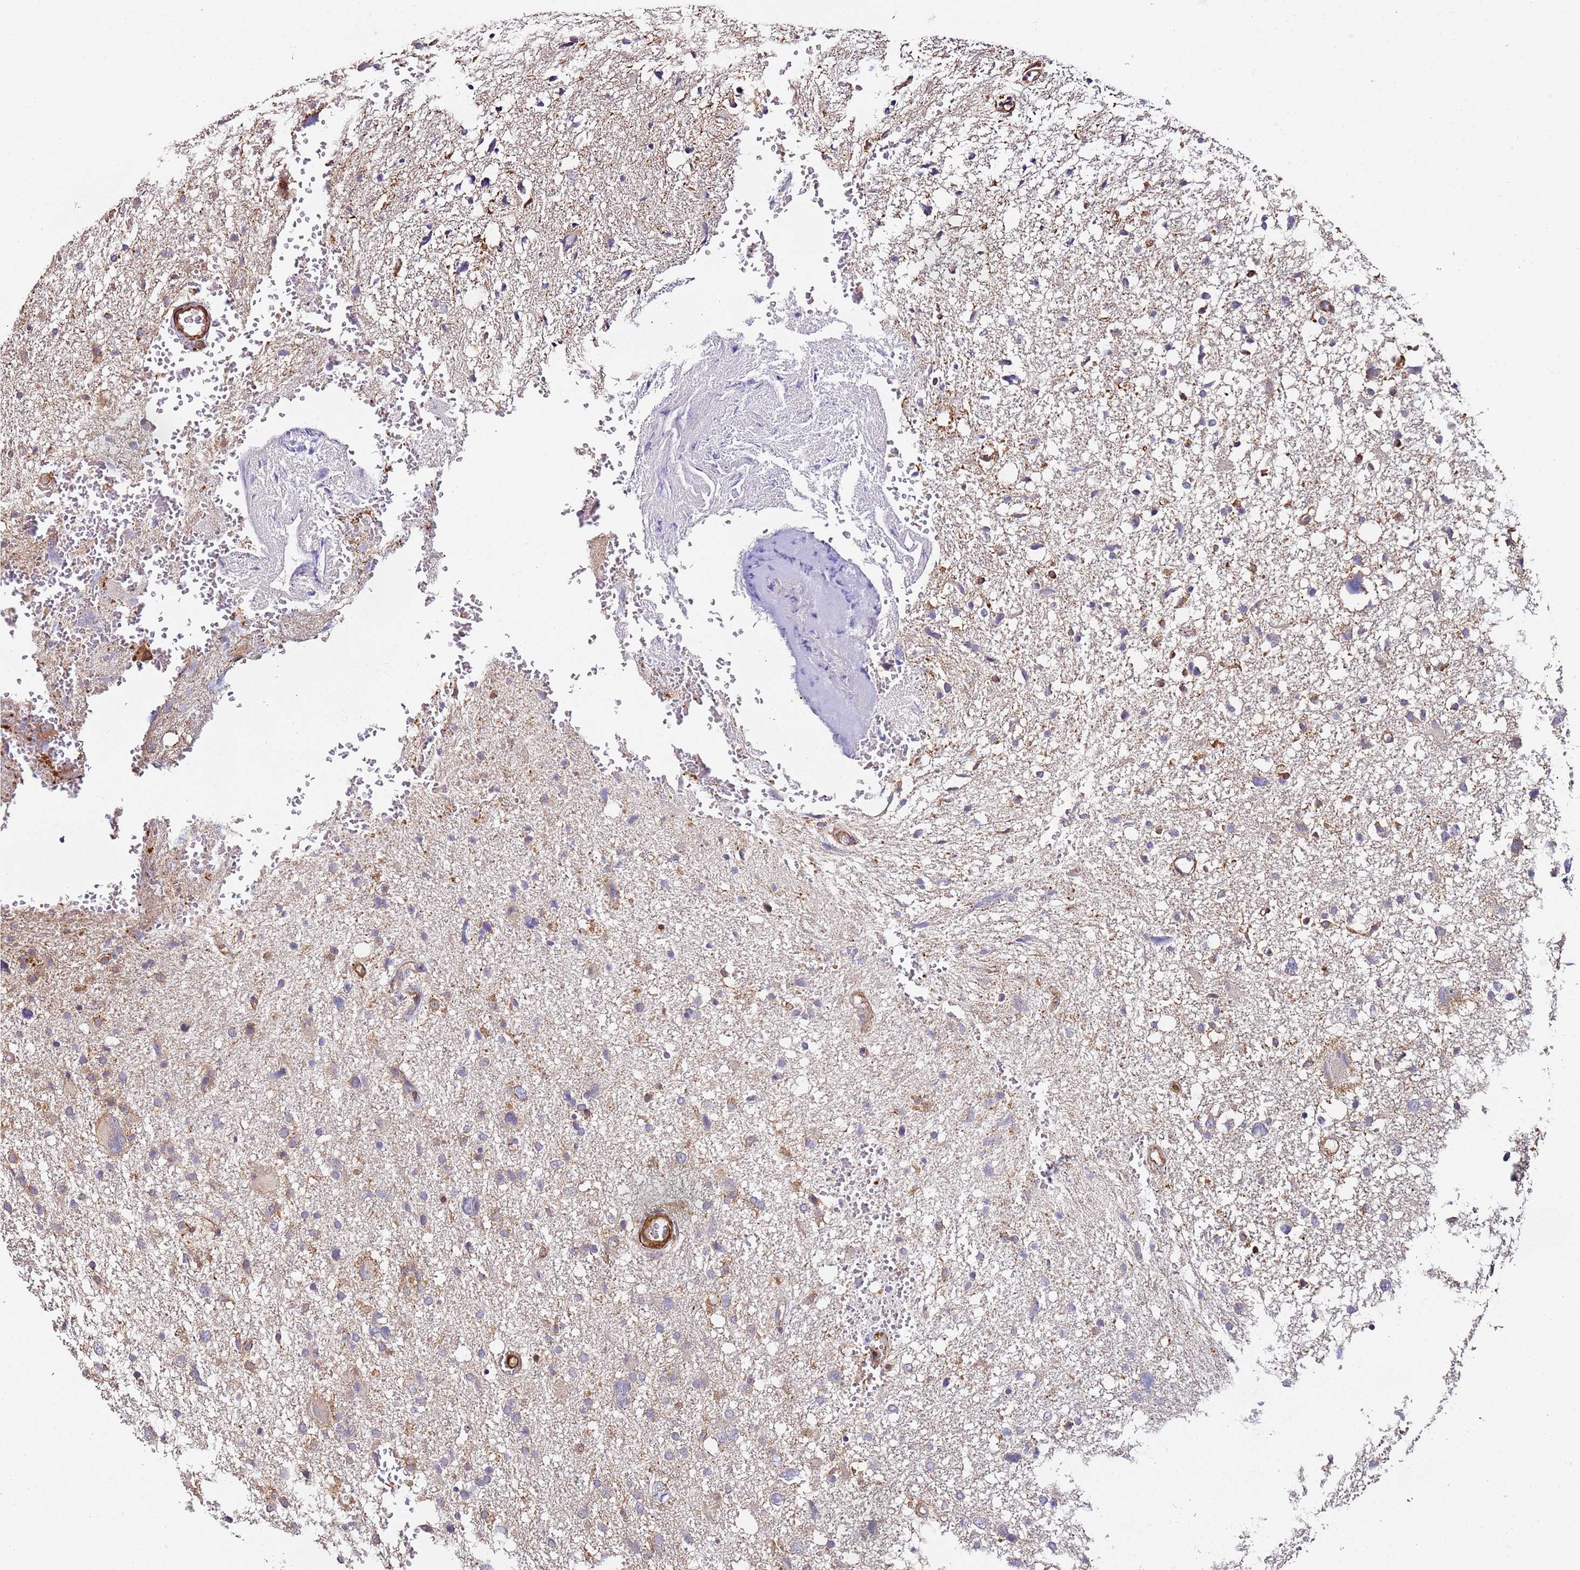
{"staining": {"intensity": "negative", "quantity": "none", "location": "none"}, "tissue": "glioma", "cell_type": "Tumor cells", "image_type": "cancer", "snomed": [{"axis": "morphology", "description": "Glioma, malignant, High grade"}, {"axis": "topography", "description": "Brain"}], "caption": "An IHC histopathology image of malignant glioma (high-grade) is shown. There is no staining in tumor cells of malignant glioma (high-grade).", "gene": "CYP2U1", "patient": {"sex": "male", "age": 61}}